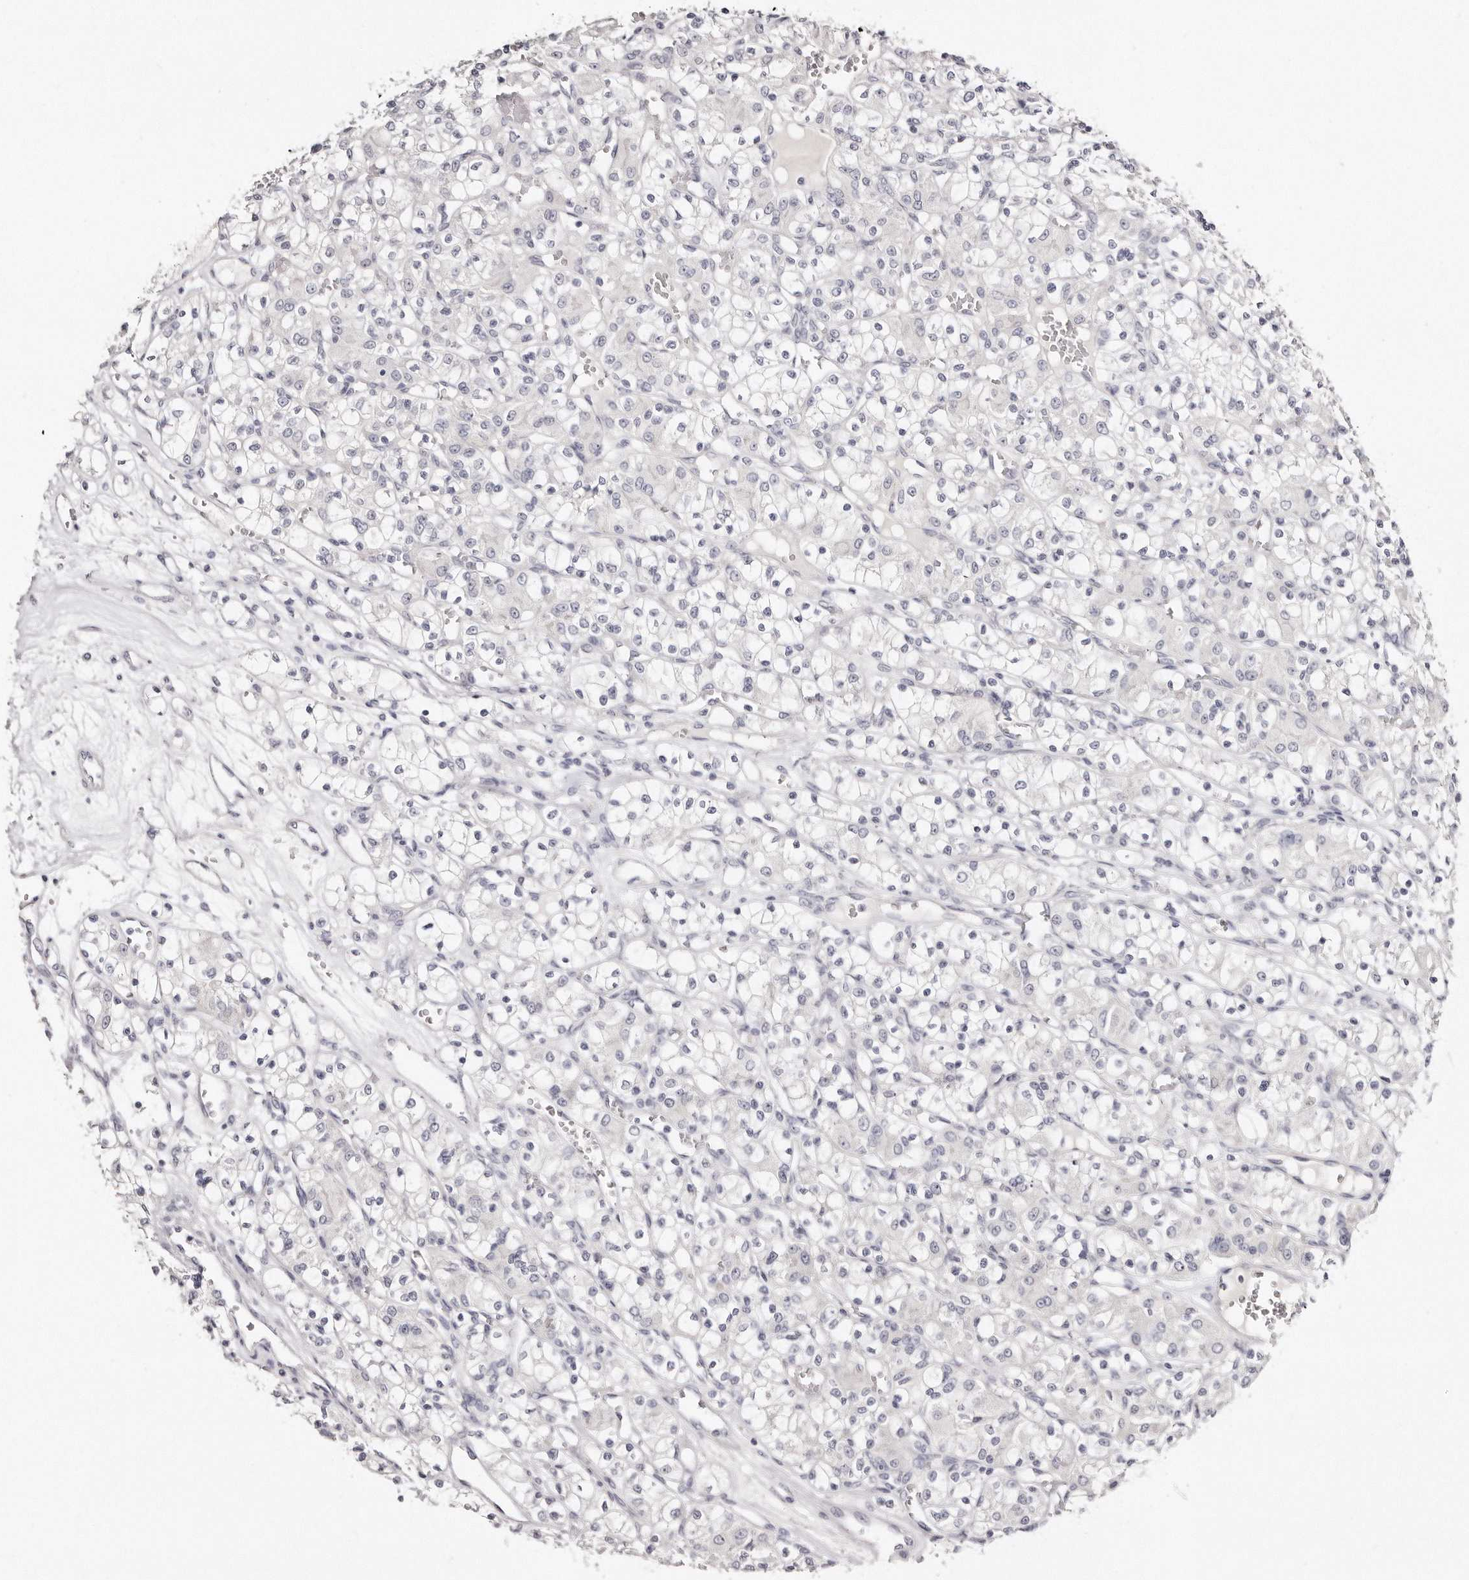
{"staining": {"intensity": "negative", "quantity": "none", "location": "none"}, "tissue": "renal cancer", "cell_type": "Tumor cells", "image_type": "cancer", "snomed": [{"axis": "morphology", "description": "Adenocarcinoma, NOS"}, {"axis": "topography", "description": "Kidney"}], "caption": "IHC of human adenocarcinoma (renal) reveals no expression in tumor cells.", "gene": "AKNAD1", "patient": {"sex": "female", "age": 59}}